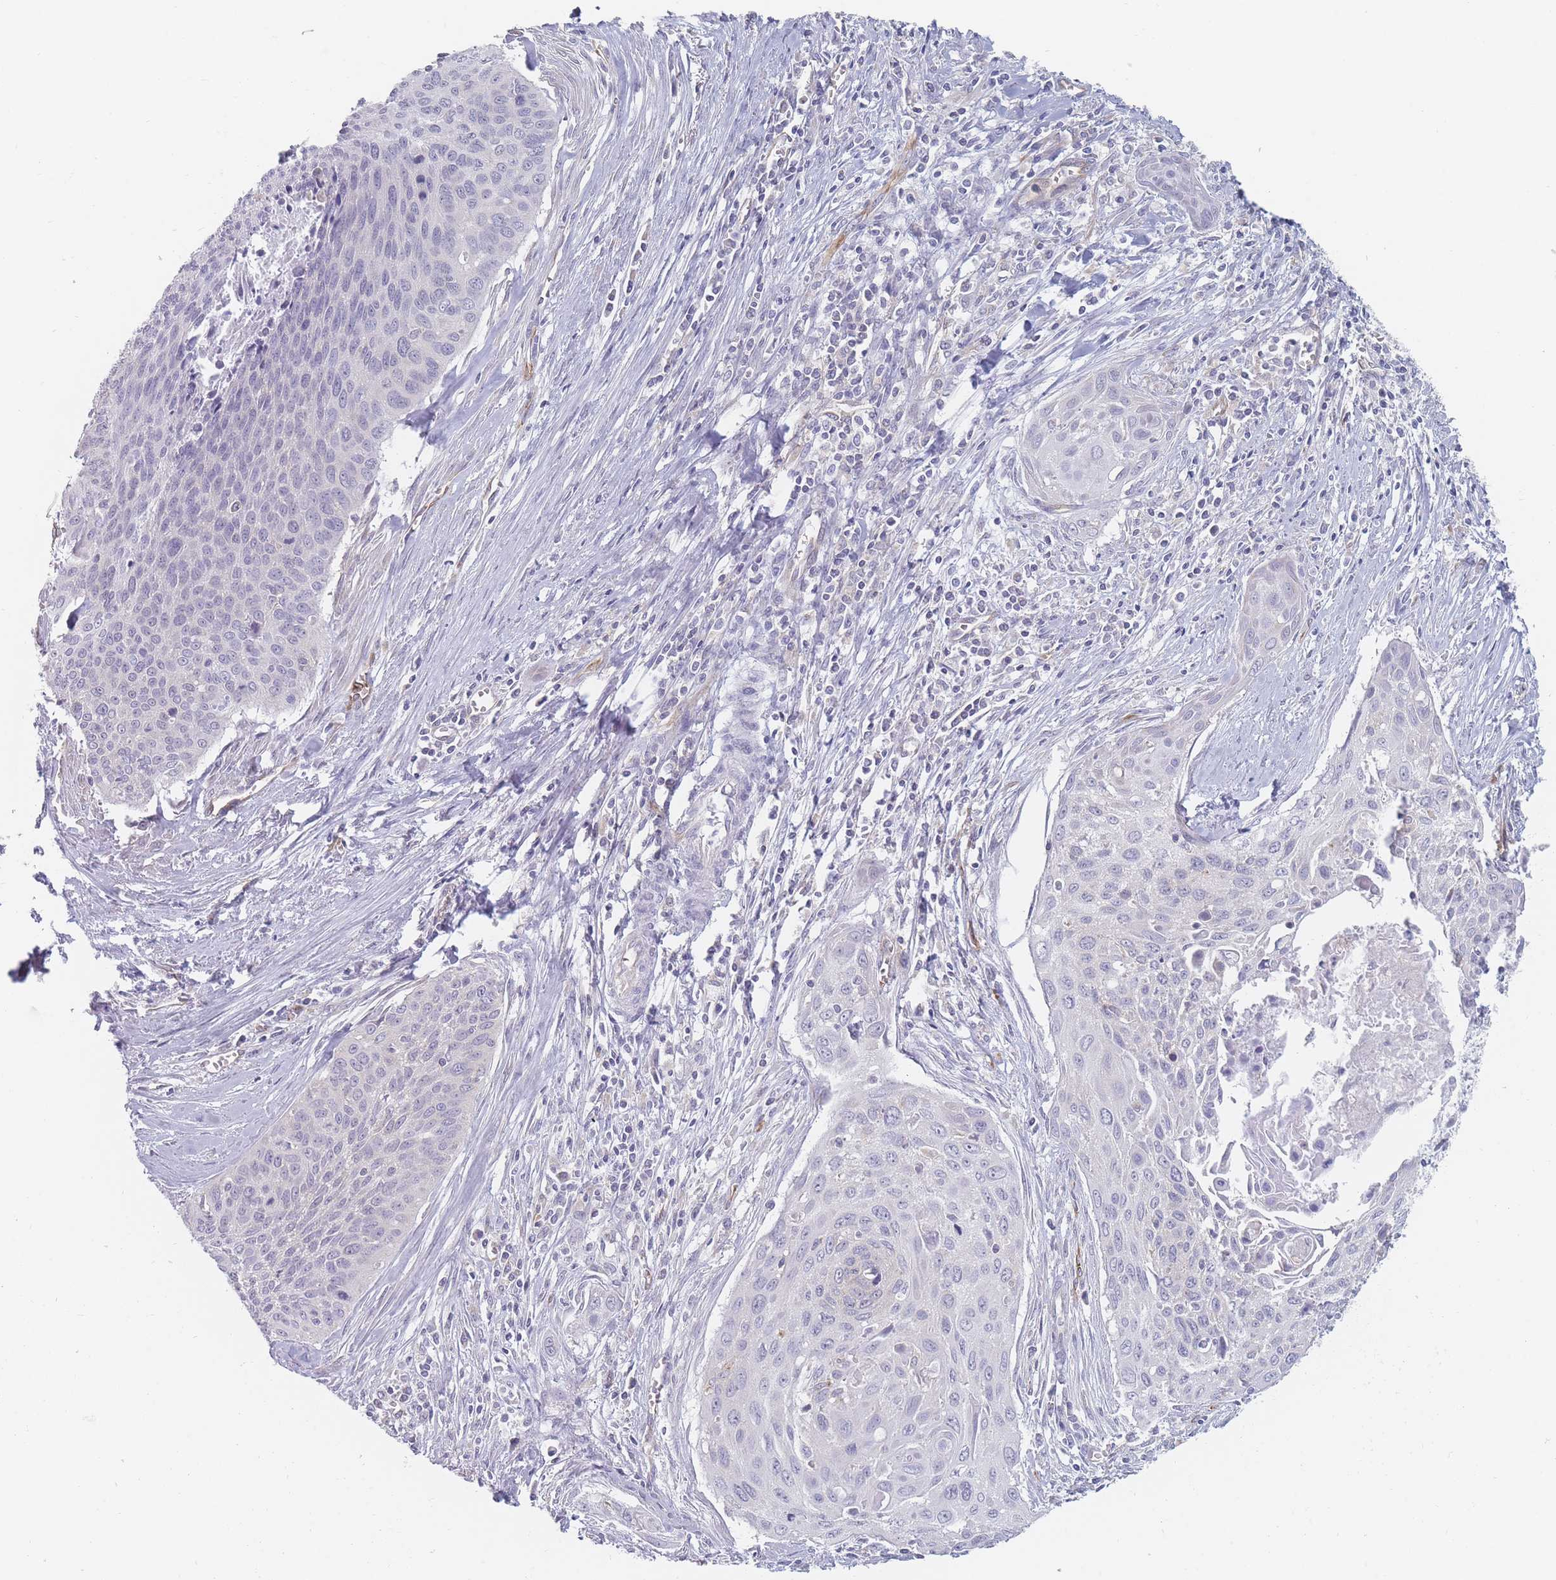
{"staining": {"intensity": "negative", "quantity": "none", "location": "none"}, "tissue": "cervical cancer", "cell_type": "Tumor cells", "image_type": "cancer", "snomed": [{"axis": "morphology", "description": "Squamous cell carcinoma, NOS"}, {"axis": "topography", "description": "Cervix"}], "caption": "A photomicrograph of human squamous cell carcinoma (cervical) is negative for staining in tumor cells. The staining is performed using DAB brown chromogen with nuclei counter-stained in using hematoxylin.", "gene": "MAP1S", "patient": {"sex": "female", "age": 55}}